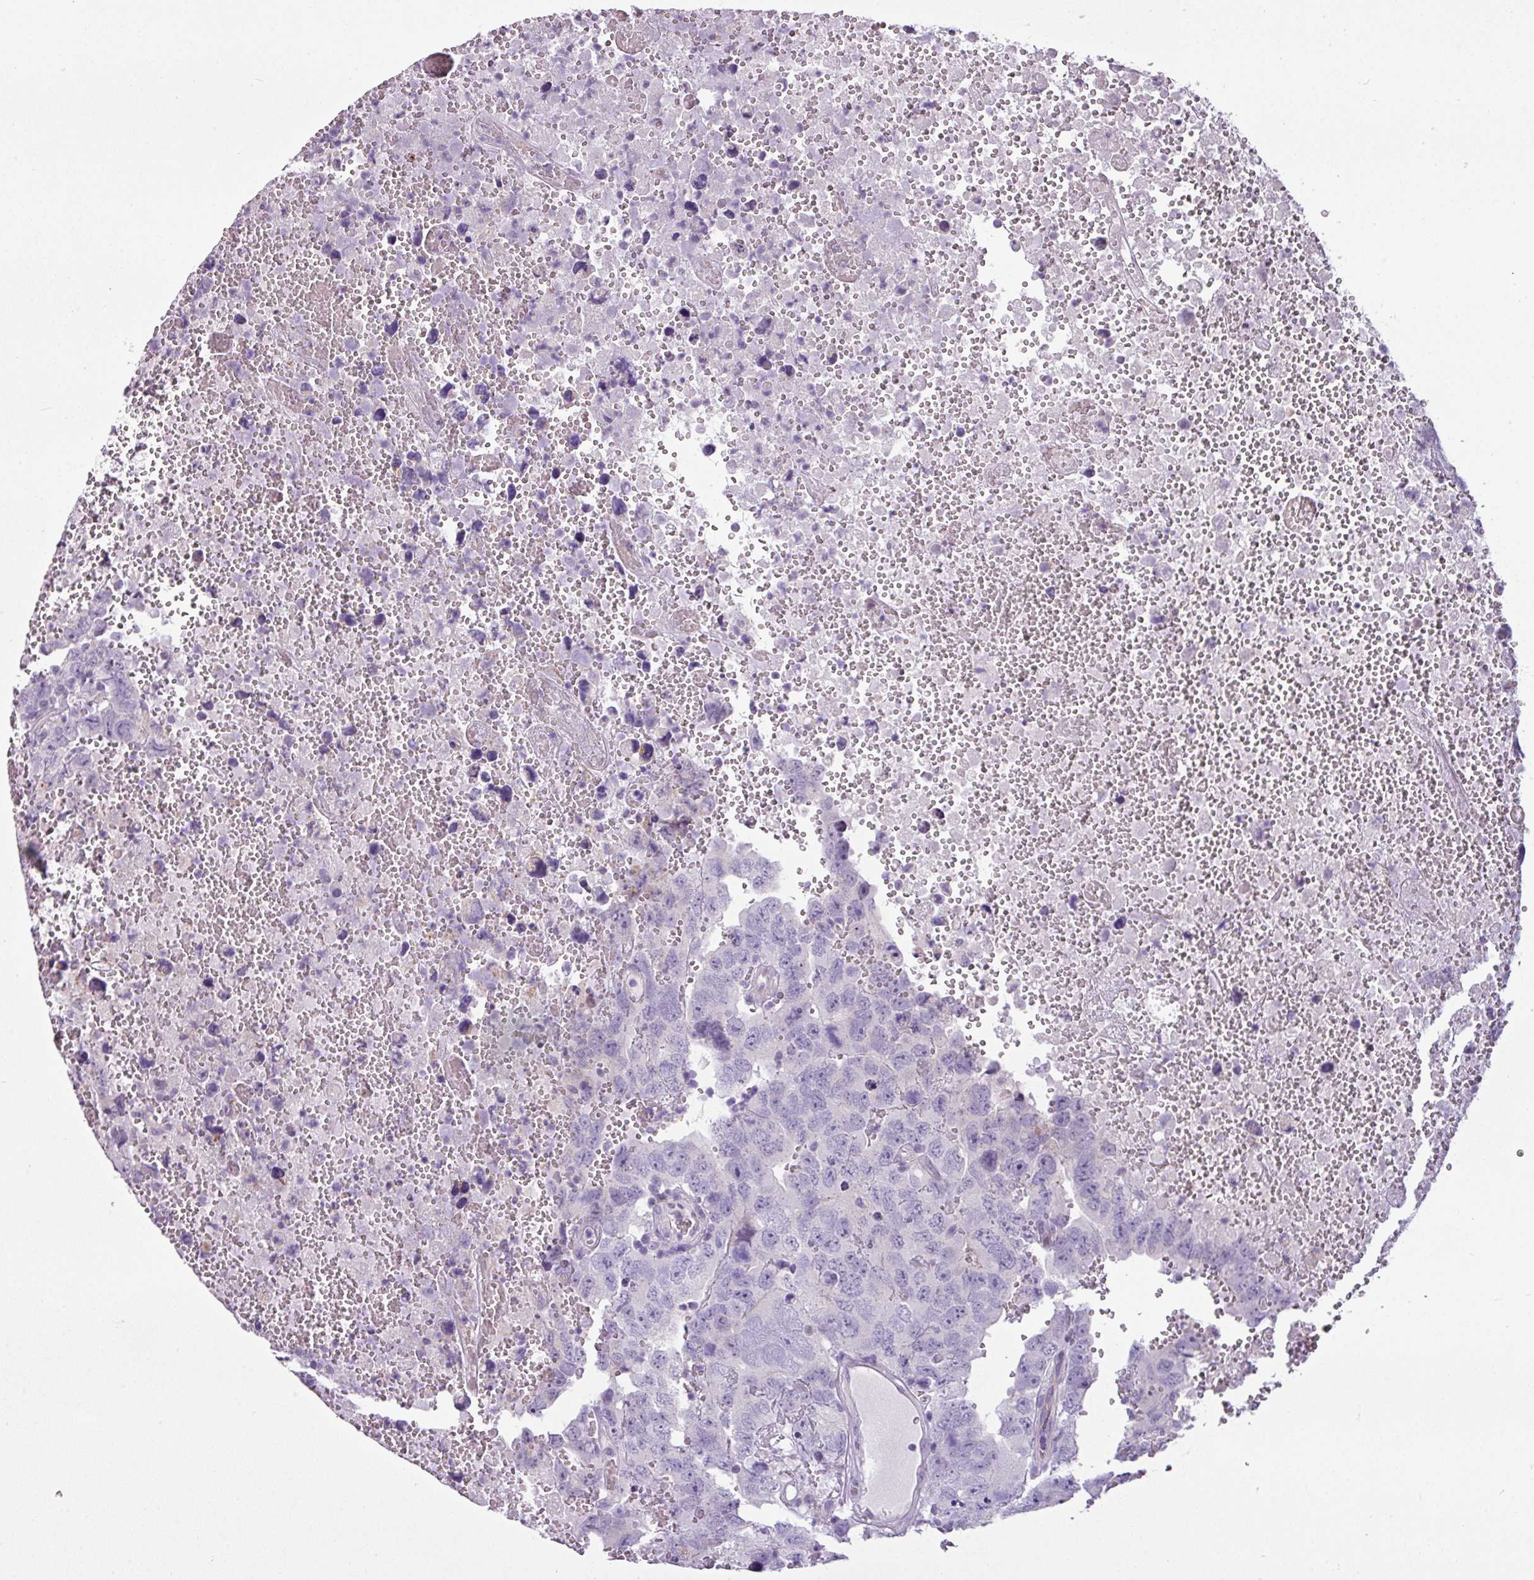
{"staining": {"intensity": "negative", "quantity": "none", "location": "none"}, "tissue": "testis cancer", "cell_type": "Tumor cells", "image_type": "cancer", "snomed": [{"axis": "morphology", "description": "Carcinoma, Embryonal, NOS"}, {"axis": "topography", "description": "Testis"}], "caption": "Testis cancer was stained to show a protein in brown. There is no significant staining in tumor cells.", "gene": "TMEM178B", "patient": {"sex": "male", "age": 45}}